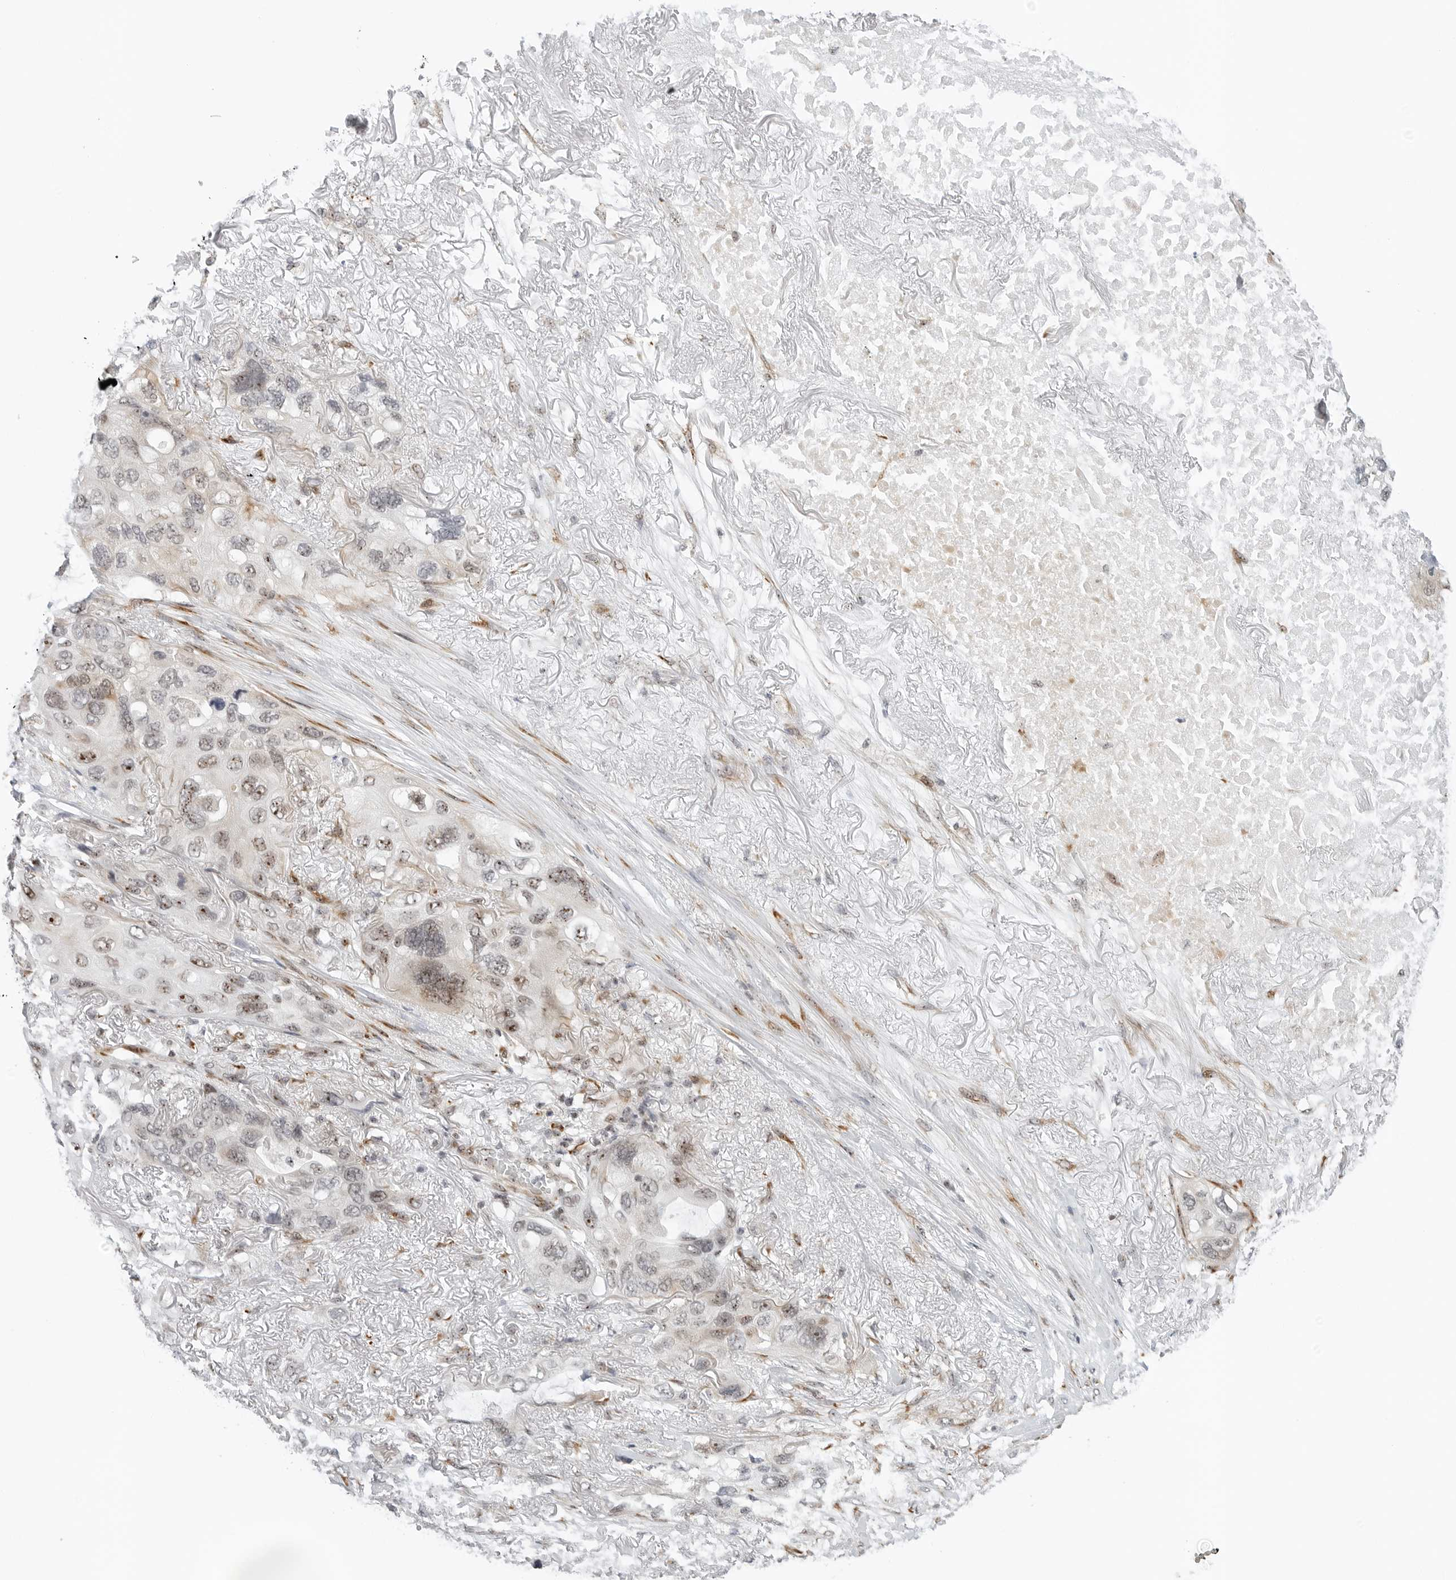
{"staining": {"intensity": "moderate", "quantity": "25%-75%", "location": "nuclear"}, "tissue": "lung cancer", "cell_type": "Tumor cells", "image_type": "cancer", "snomed": [{"axis": "morphology", "description": "Squamous cell carcinoma, NOS"}, {"axis": "topography", "description": "Lung"}], "caption": "Immunohistochemical staining of lung cancer displays moderate nuclear protein expression in approximately 25%-75% of tumor cells. (DAB (3,3'-diaminobenzidine) IHC, brown staining for protein, blue staining for nuclei).", "gene": "RIMKLA", "patient": {"sex": "female", "age": 73}}